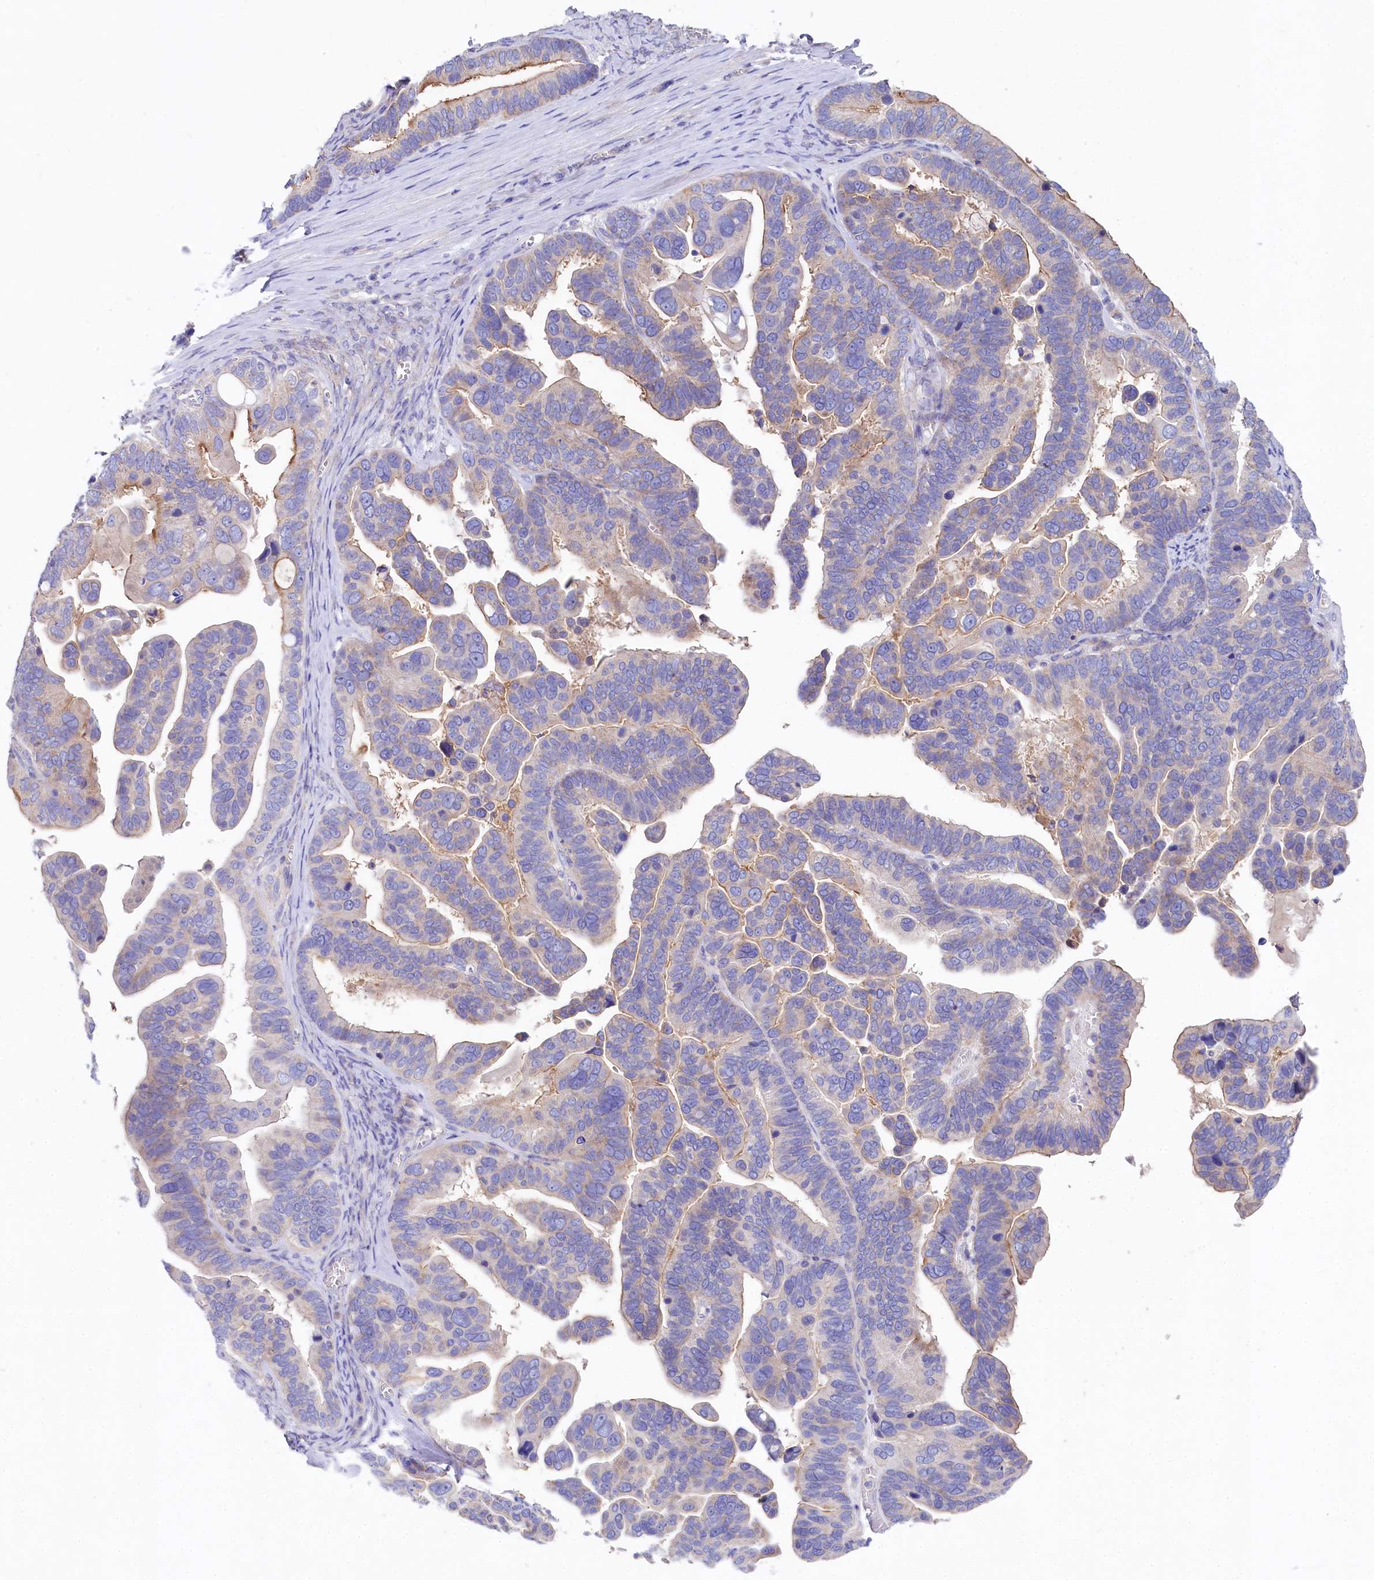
{"staining": {"intensity": "moderate", "quantity": "<25%", "location": "cytoplasmic/membranous"}, "tissue": "ovarian cancer", "cell_type": "Tumor cells", "image_type": "cancer", "snomed": [{"axis": "morphology", "description": "Cystadenocarcinoma, serous, NOS"}, {"axis": "topography", "description": "Ovary"}], "caption": "Protein positivity by immunohistochemistry exhibits moderate cytoplasmic/membranous staining in about <25% of tumor cells in ovarian serous cystadenocarcinoma.", "gene": "VPS26B", "patient": {"sex": "female", "age": 56}}